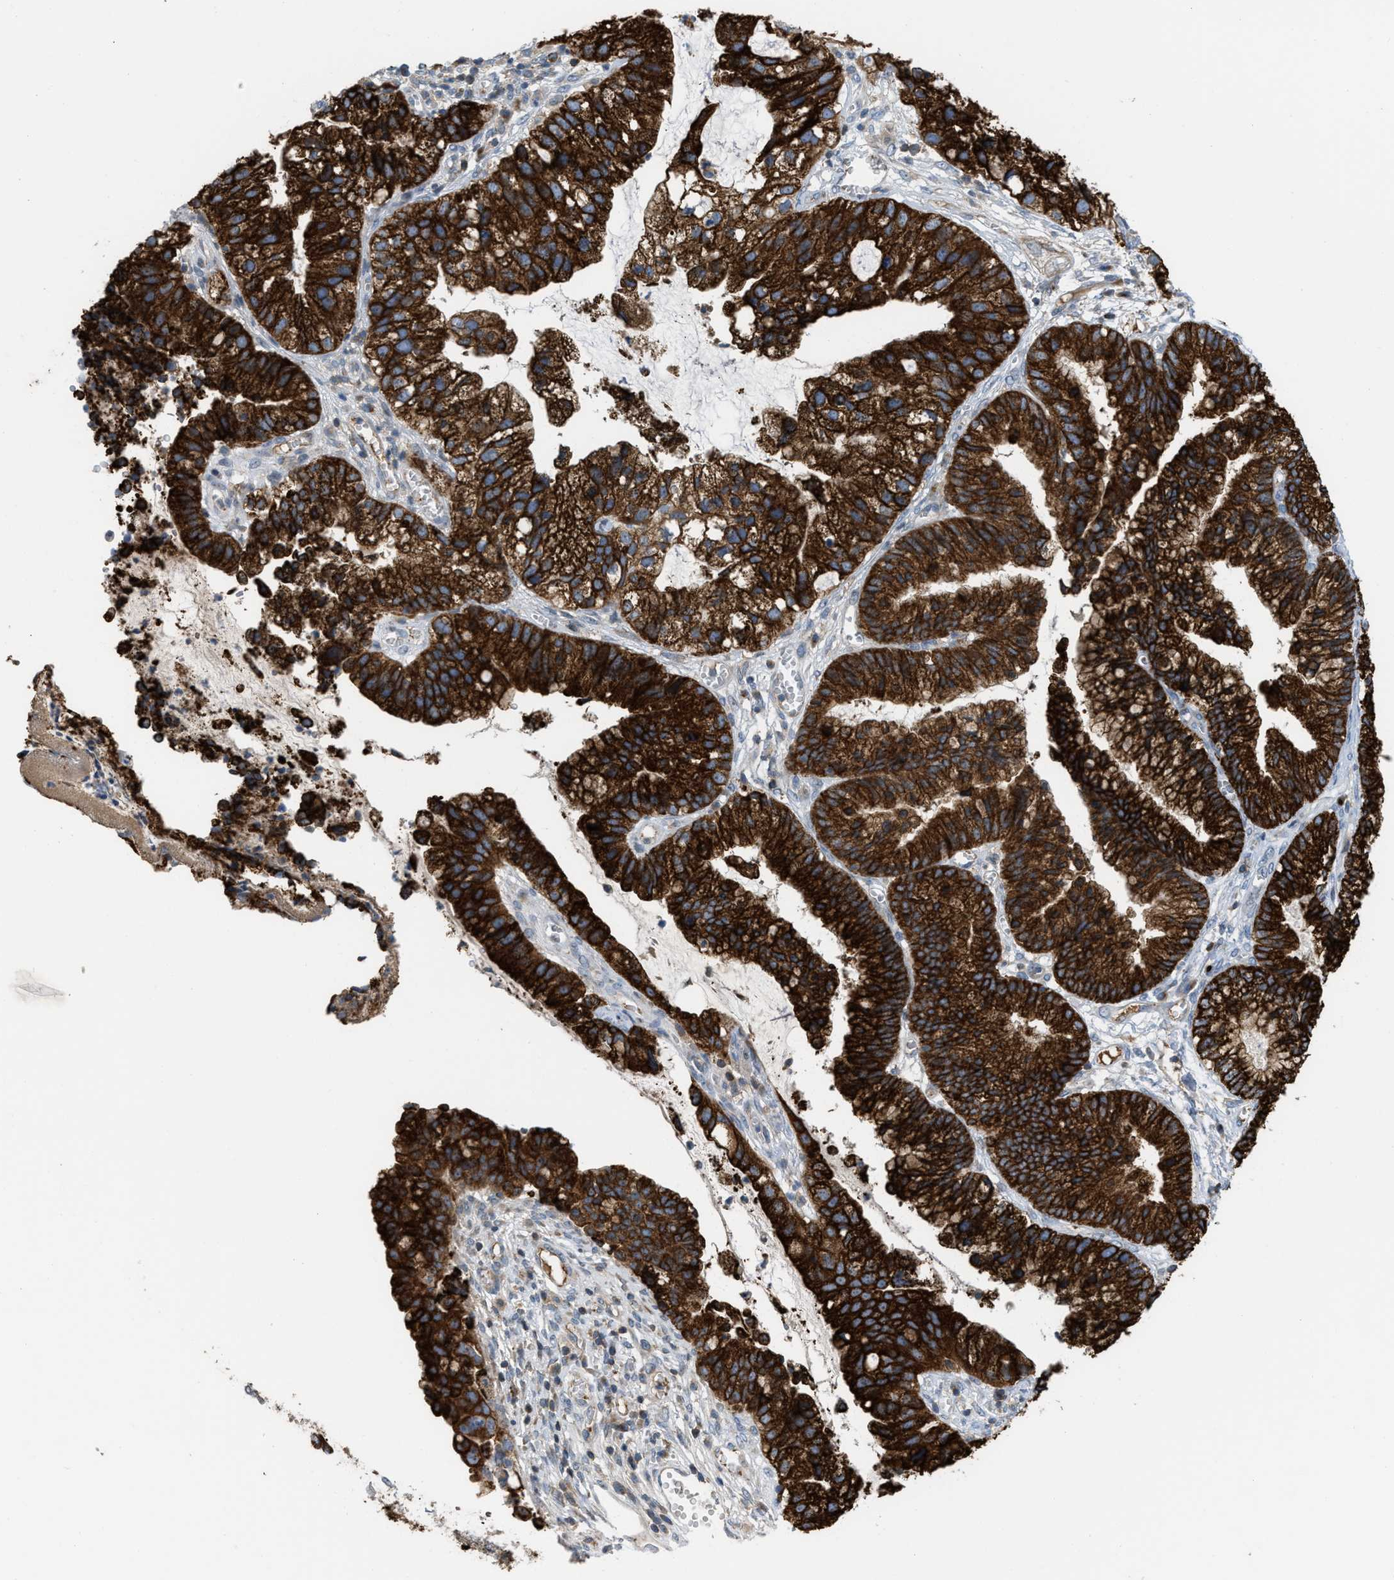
{"staining": {"intensity": "strong", "quantity": ">75%", "location": "cytoplasmic/membranous"}, "tissue": "cervical cancer", "cell_type": "Tumor cells", "image_type": "cancer", "snomed": [{"axis": "morphology", "description": "Adenocarcinoma, NOS"}, {"axis": "topography", "description": "Cervix"}], "caption": "Protein expression analysis of human cervical adenocarcinoma reveals strong cytoplasmic/membranous expression in approximately >75% of tumor cells.", "gene": "DIPK1A", "patient": {"sex": "female", "age": 44}}